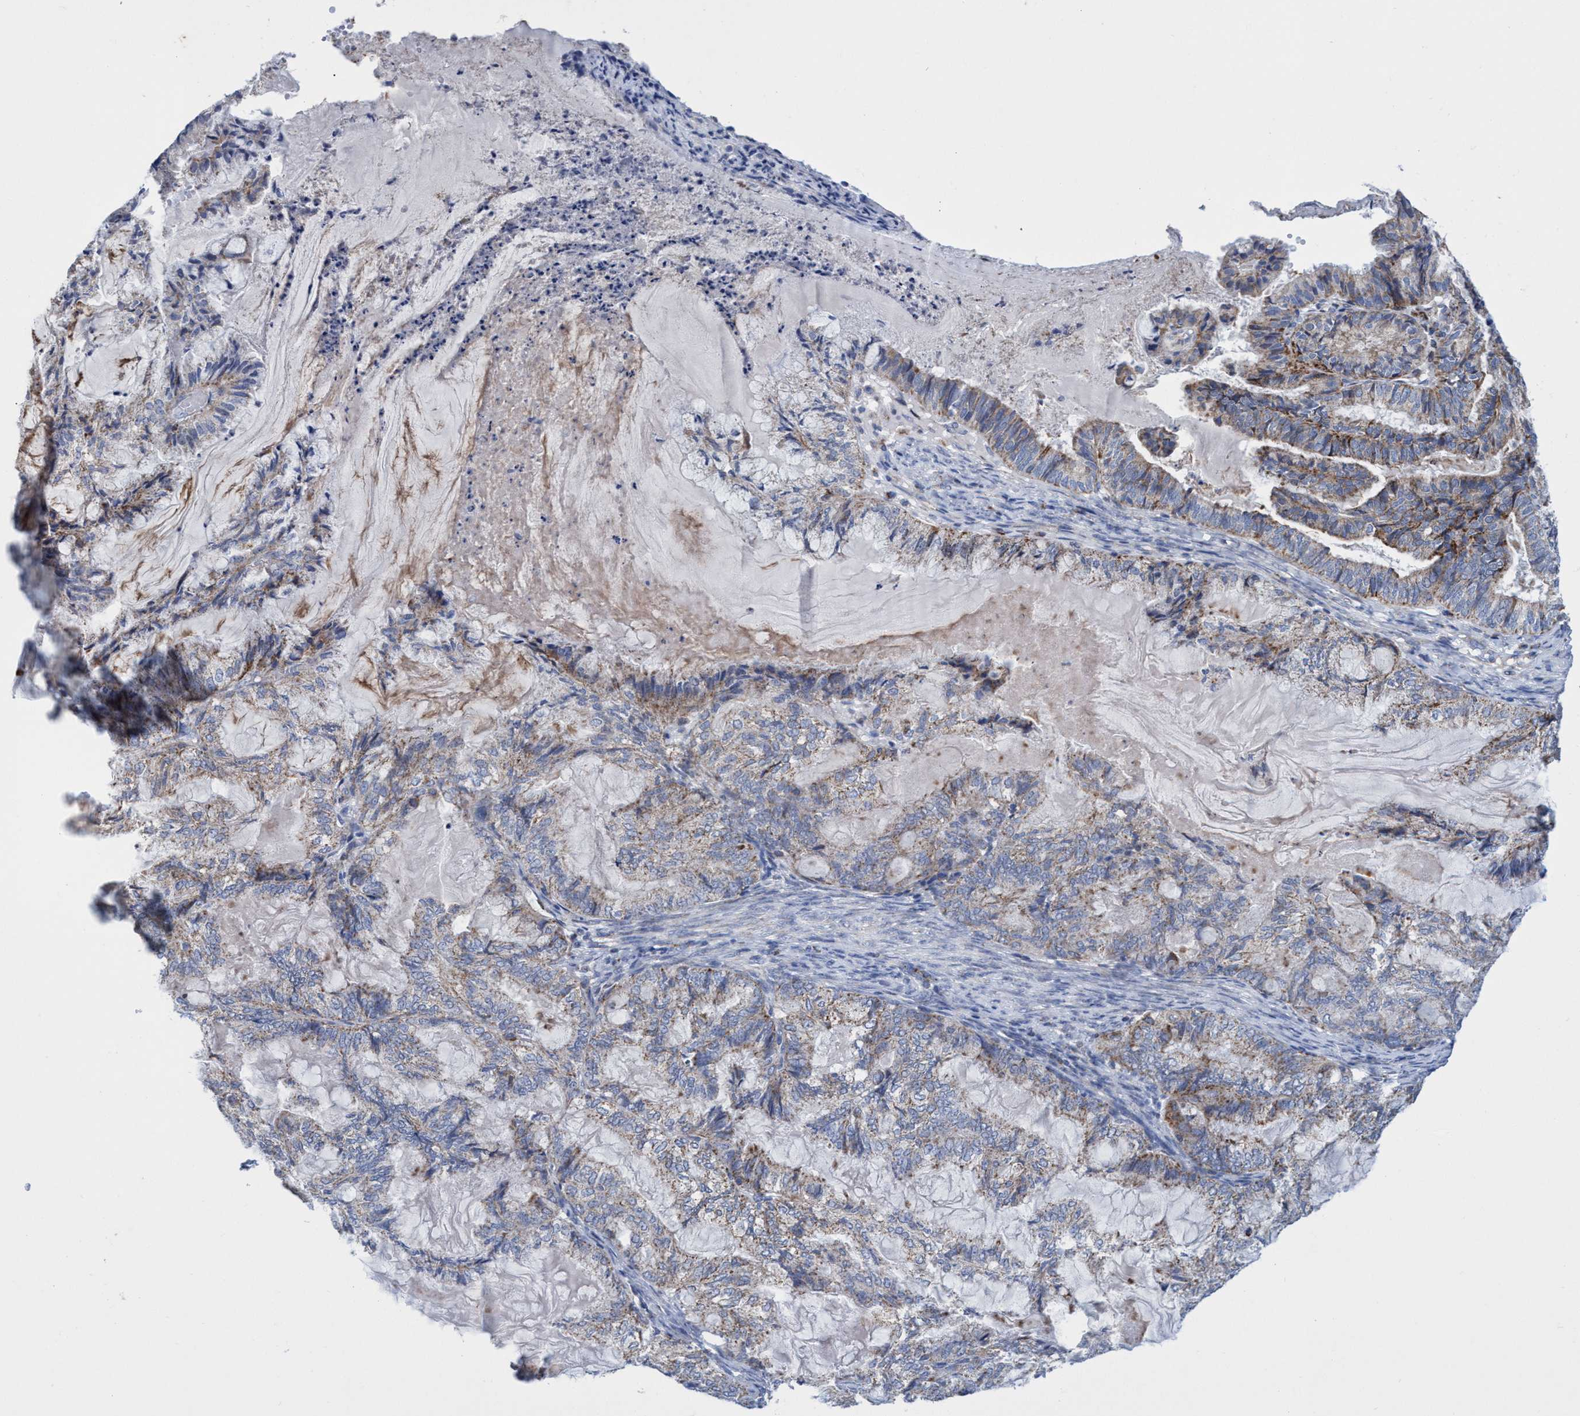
{"staining": {"intensity": "weak", "quantity": ">75%", "location": "cytoplasmic/membranous"}, "tissue": "endometrial cancer", "cell_type": "Tumor cells", "image_type": "cancer", "snomed": [{"axis": "morphology", "description": "Adenocarcinoma, NOS"}, {"axis": "topography", "description": "Endometrium"}], "caption": "This photomicrograph reveals endometrial cancer (adenocarcinoma) stained with IHC to label a protein in brown. The cytoplasmic/membranous of tumor cells show weak positivity for the protein. Nuclei are counter-stained blue.", "gene": "ZNF750", "patient": {"sex": "female", "age": 86}}